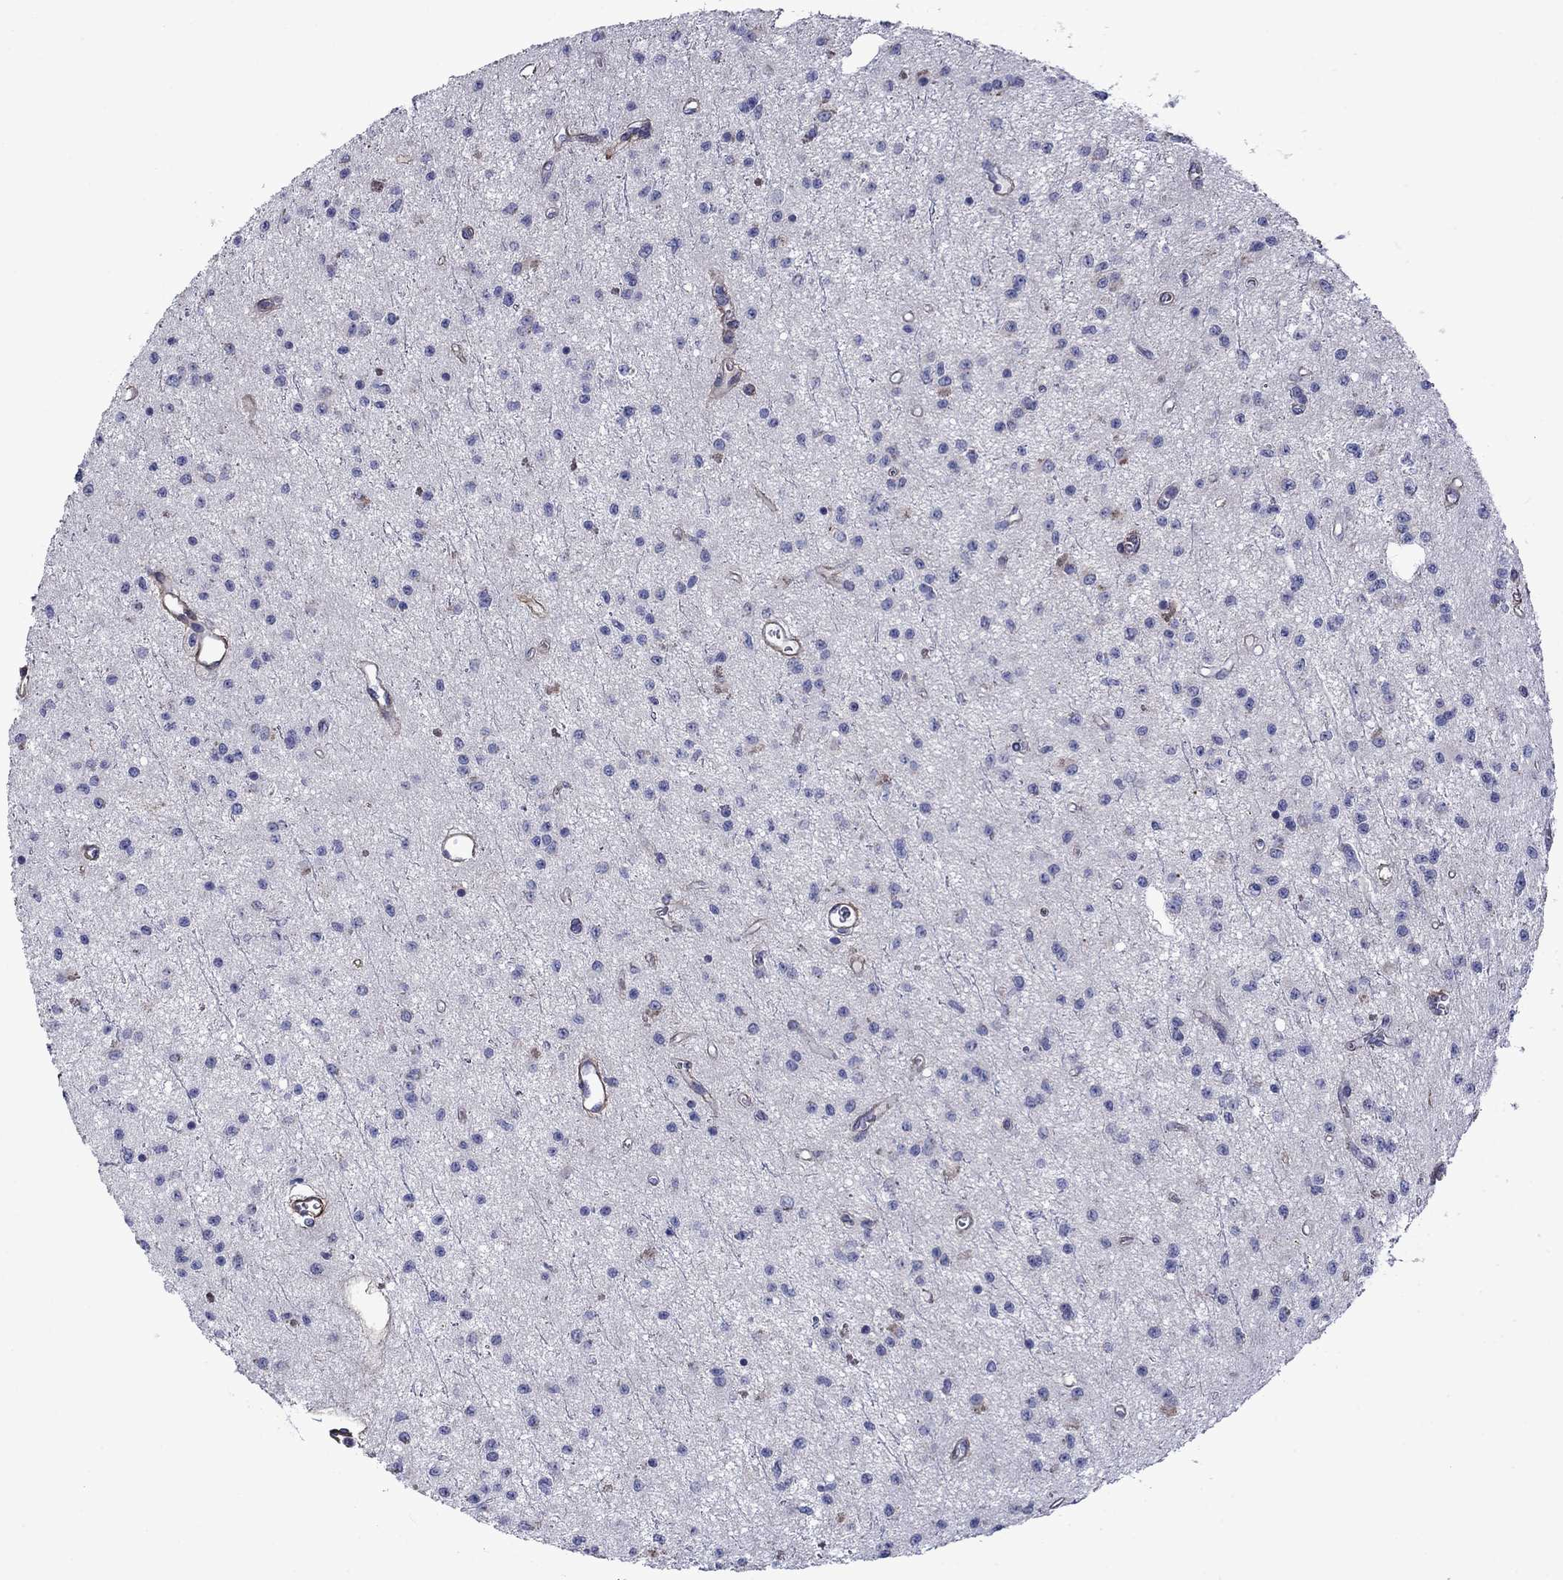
{"staining": {"intensity": "negative", "quantity": "none", "location": "none"}, "tissue": "glioma", "cell_type": "Tumor cells", "image_type": "cancer", "snomed": [{"axis": "morphology", "description": "Glioma, malignant, Low grade"}, {"axis": "topography", "description": "Brain"}], "caption": "Immunohistochemistry (IHC) photomicrograph of glioma stained for a protein (brown), which shows no staining in tumor cells.", "gene": "HSPG2", "patient": {"sex": "female", "age": 45}}